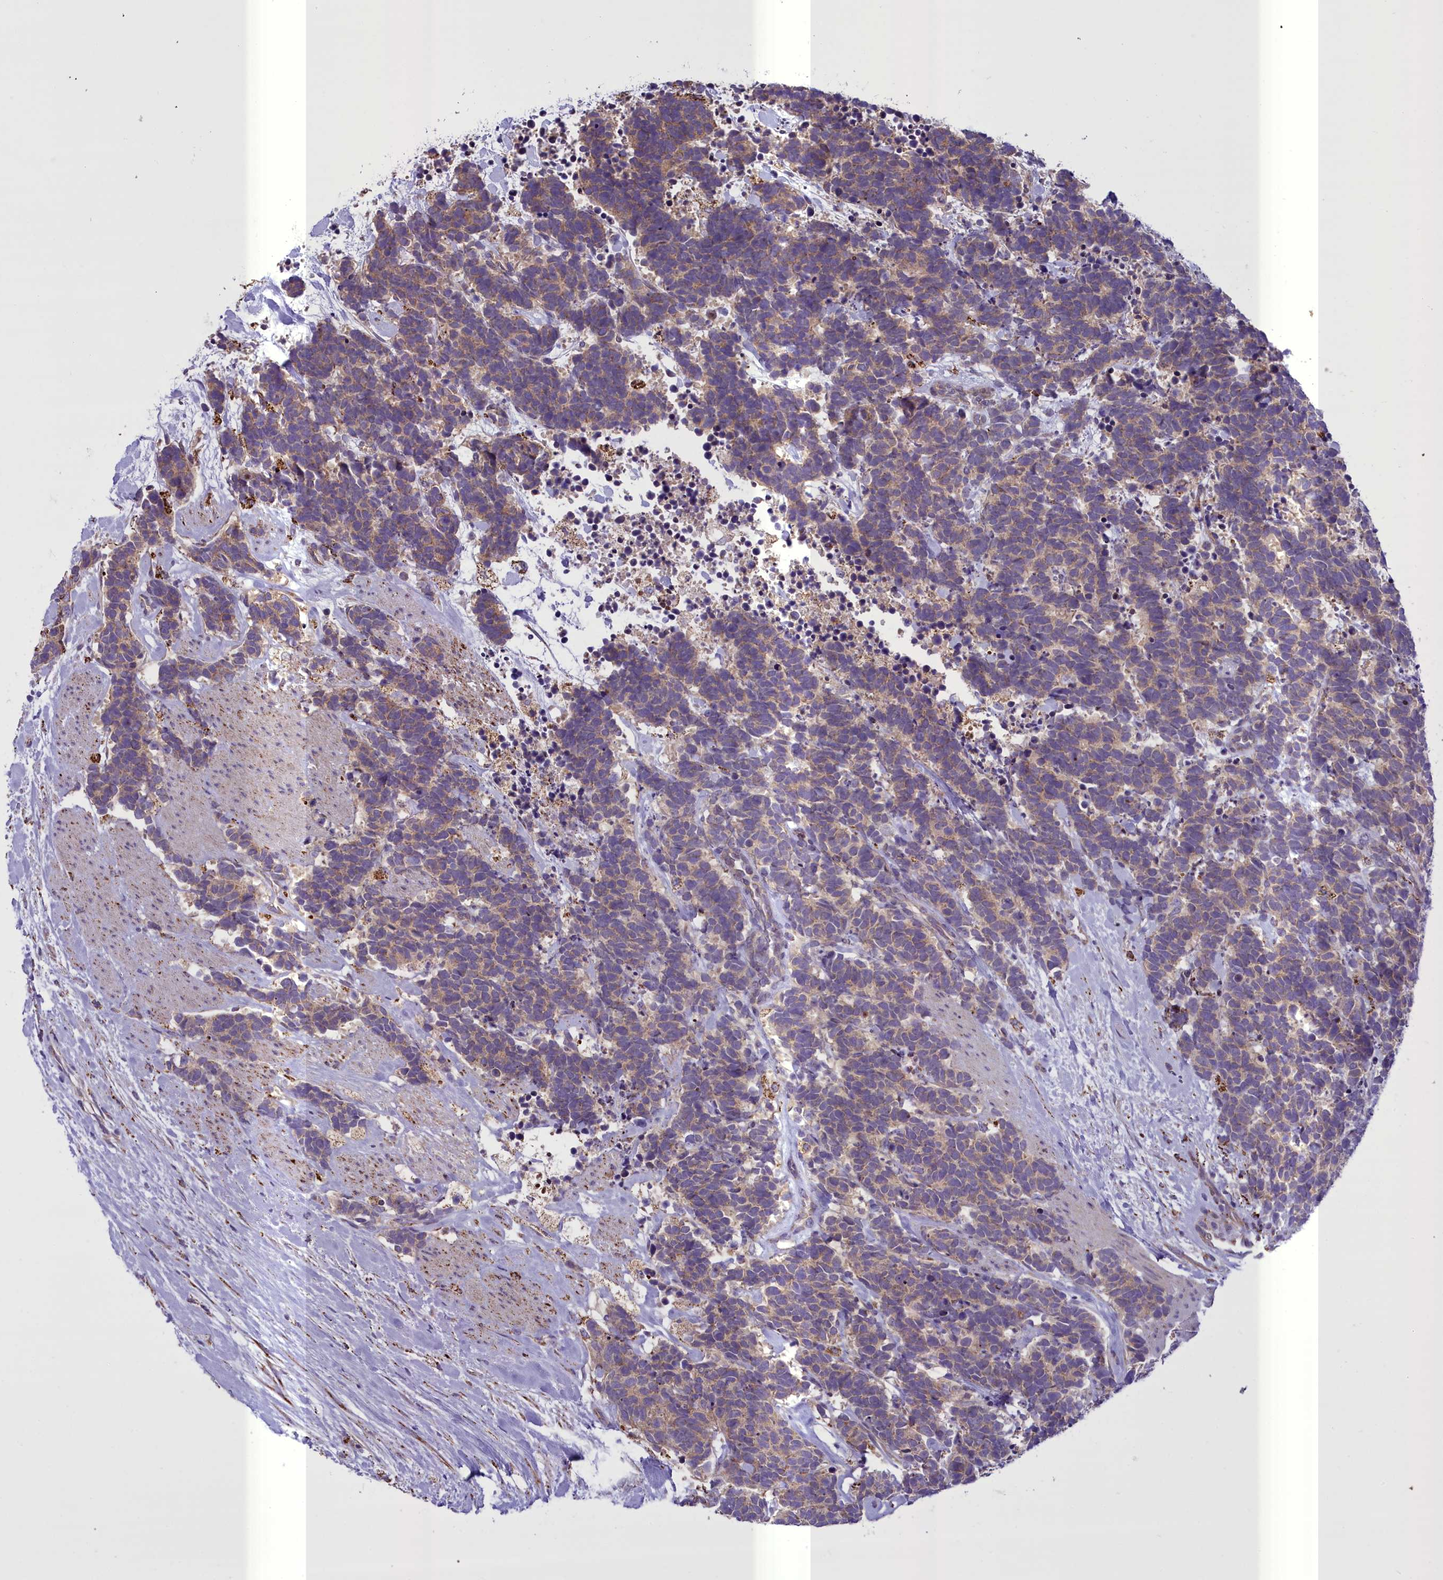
{"staining": {"intensity": "weak", "quantity": "25%-75%", "location": "cytoplasmic/membranous"}, "tissue": "carcinoid", "cell_type": "Tumor cells", "image_type": "cancer", "snomed": [{"axis": "morphology", "description": "Carcinoma, NOS"}, {"axis": "morphology", "description": "Carcinoid, malignant, NOS"}, {"axis": "topography", "description": "Prostate"}], "caption": "A brown stain labels weak cytoplasmic/membranous expression of a protein in carcinoid (malignant) tumor cells.", "gene": "TBC1D24", "patient": {"sex": "male", "age": 57}}